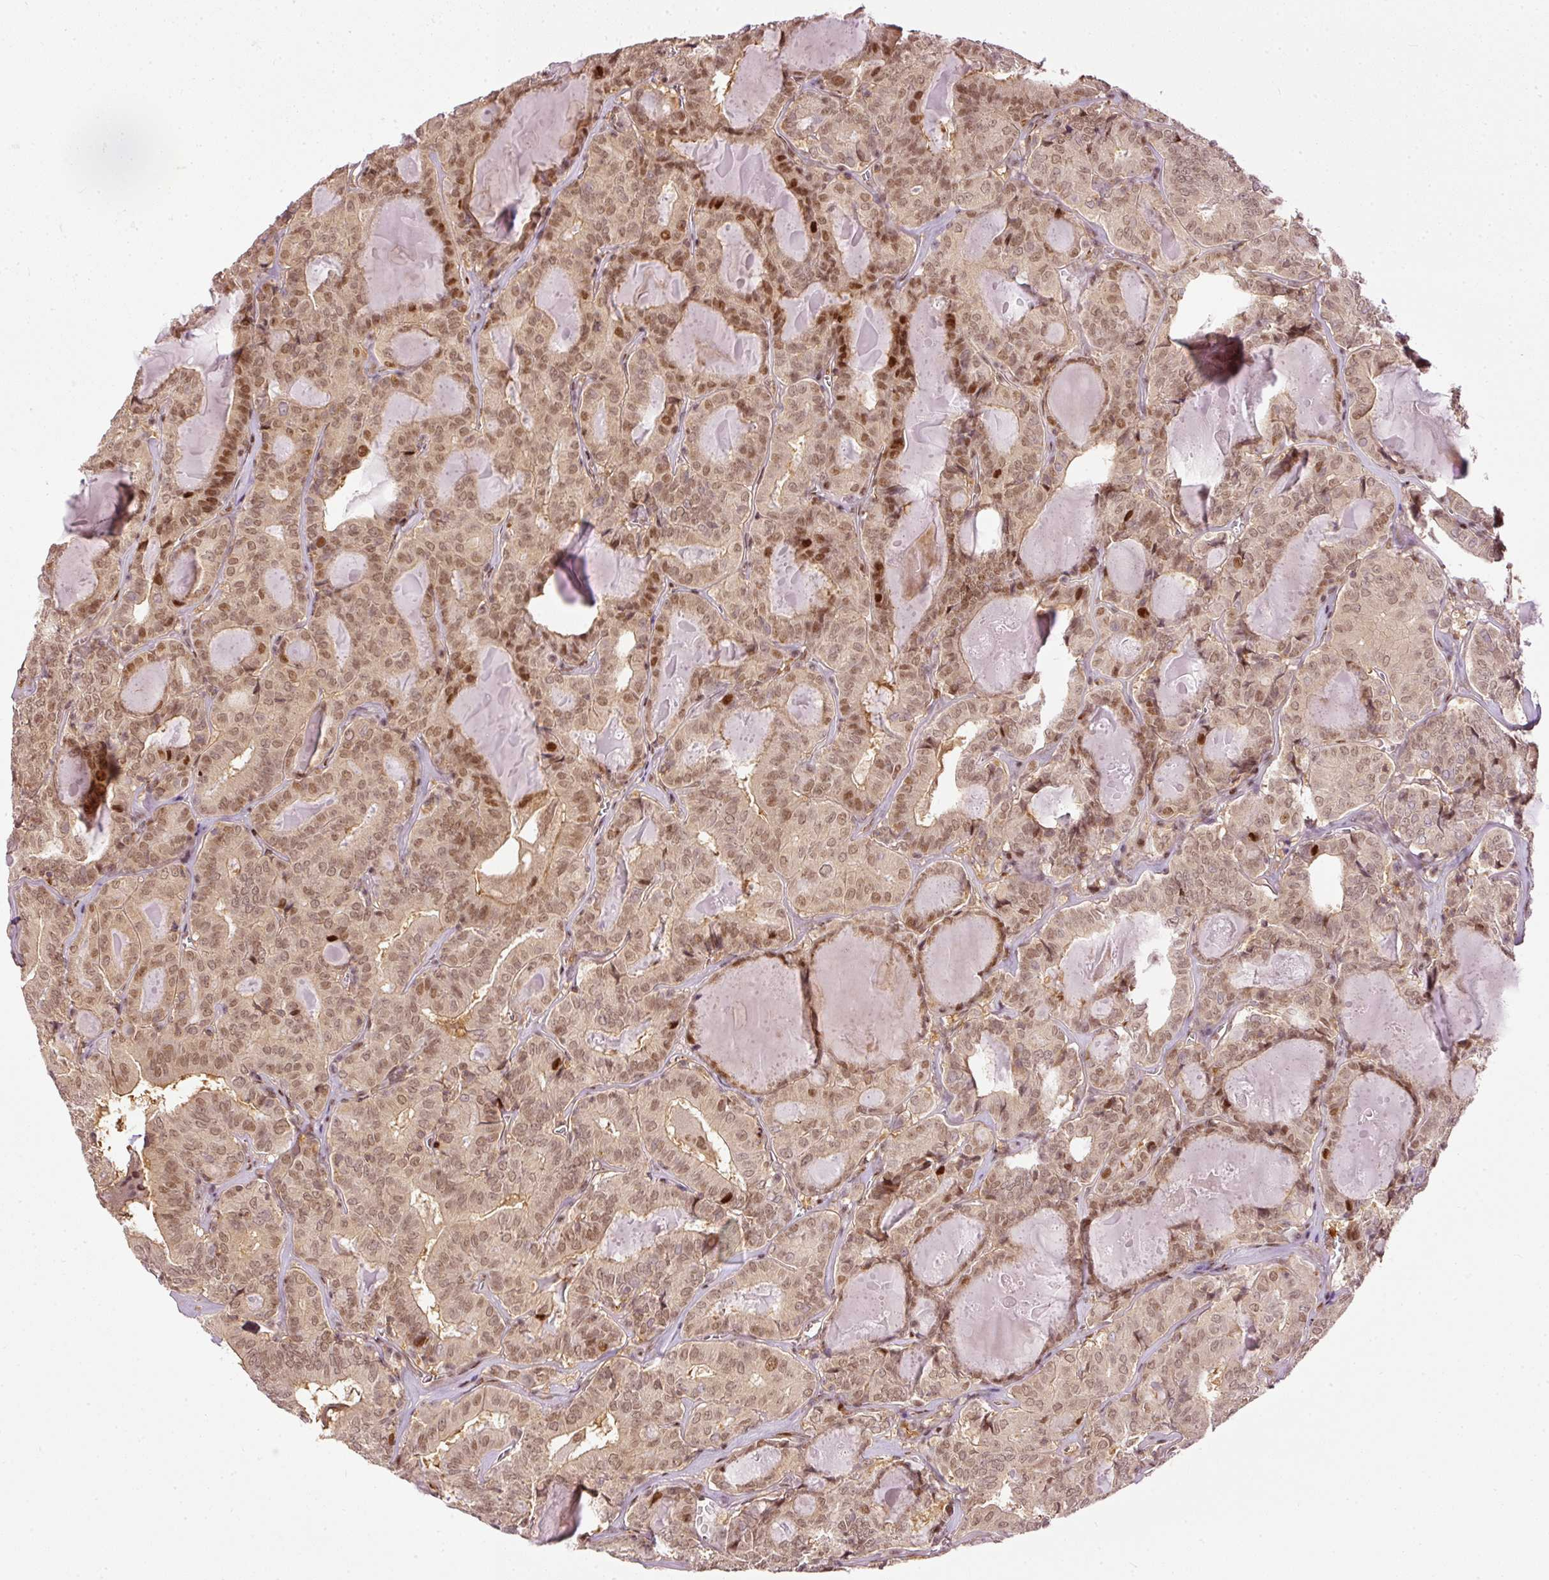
{"staining": {"intensity": "moderate", "quantity": ">75%", "location": "cytoplasmic/membranous,nuclear"}, "tissue": "thyroid cancer", "cell_type": "Tumor cells", "image_type": "cancer", "snomed": [{"axis": "morphology", "description": "Papillary adenocarcinoma, NOS"}, {"axis": "topography", "description": "Thyroid gland"}], "caption": "Thyroid cancer stained with IHC shows moderate cytoplasmic/membranous and nuclear staining in about >75% of tumor cells.", "gene": "ZNF778", "patient": {"sex": "female", "age": 72}}